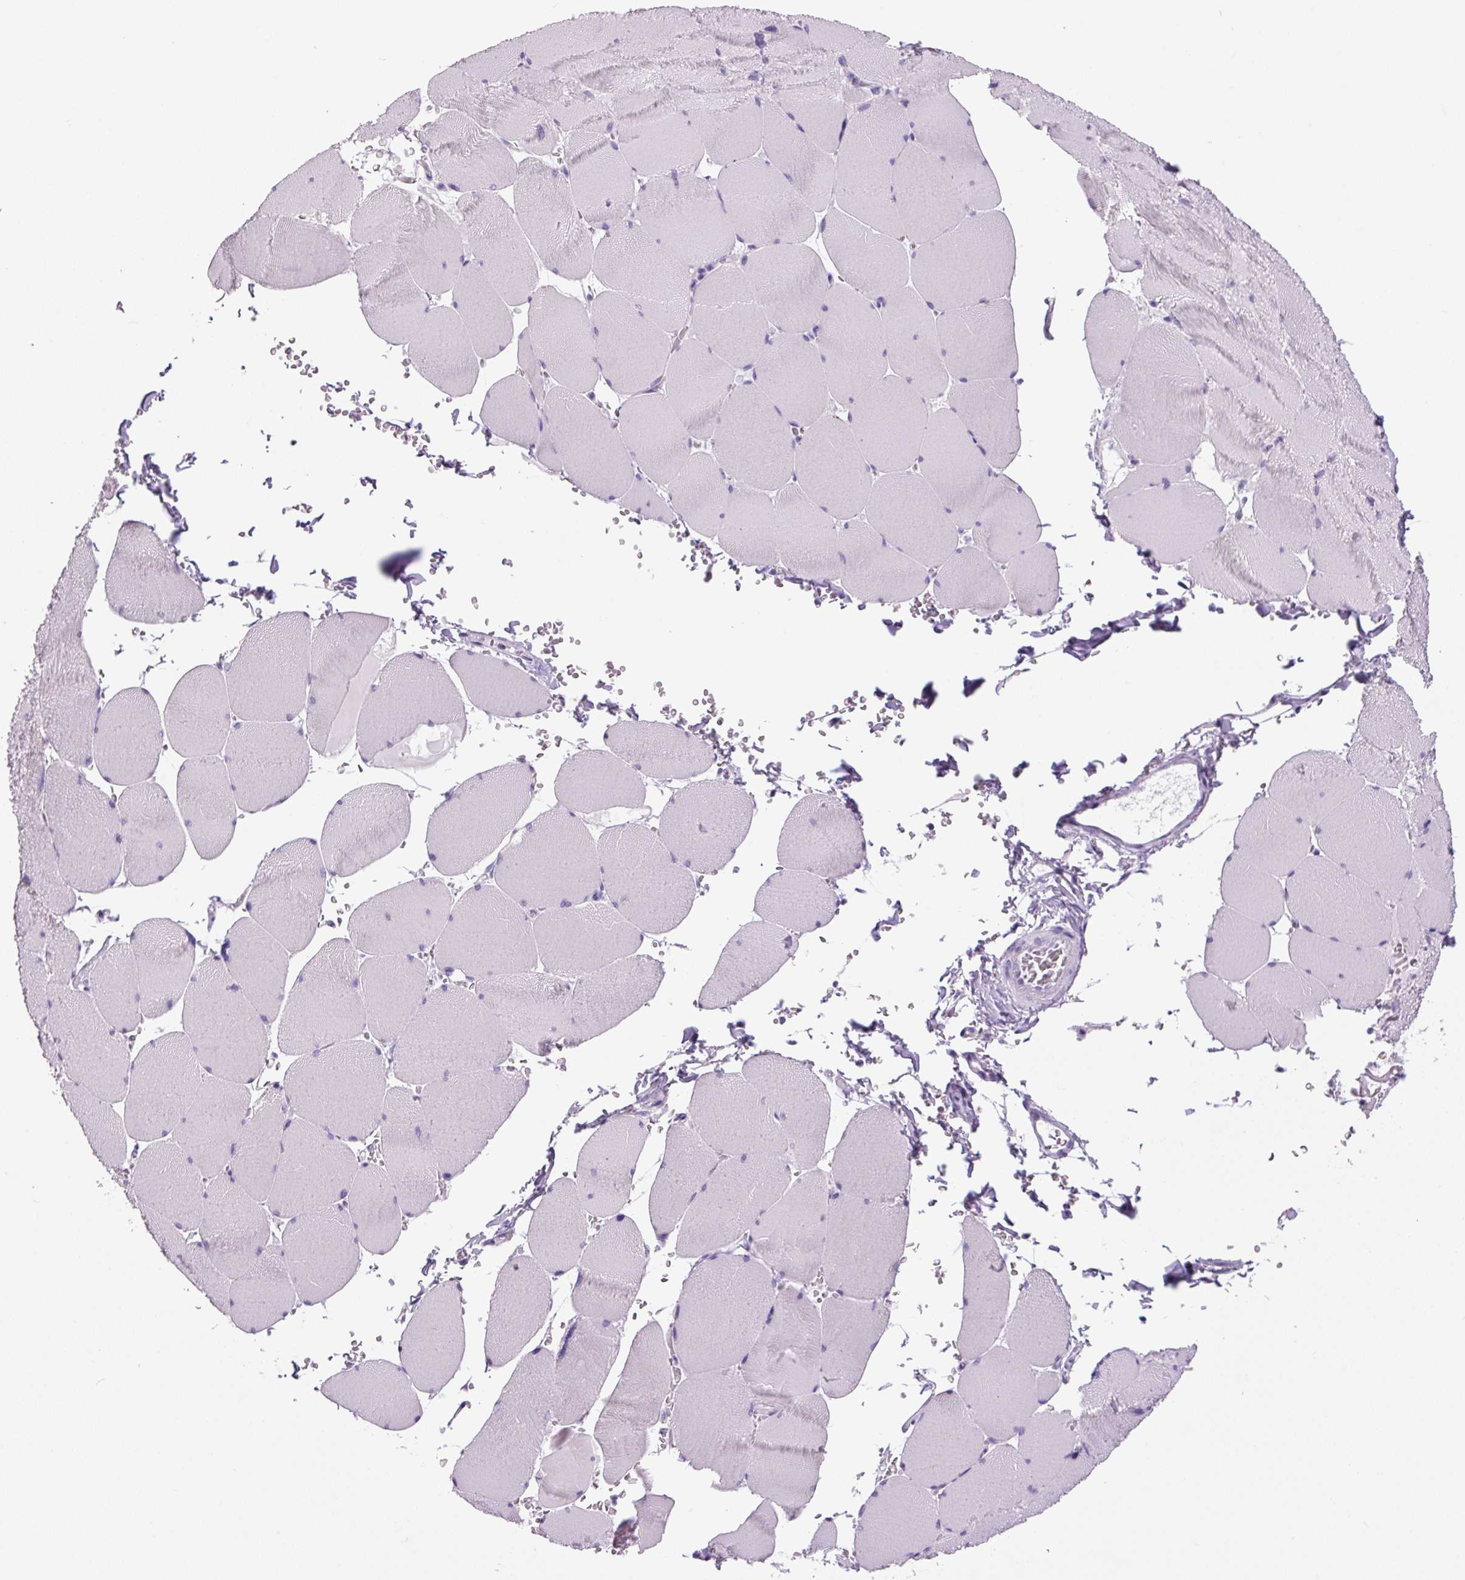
{"staining": {"intensity": "negative", "quantity": "none", "location": "none"}, "tissue": "skeletal muscle", "cell_type": "Myocytes", "image_type": "normal", "snomed": [{"axis": "morphology", "description": "Normal tissue, NOS"}, {"axis": "topography", "description": "Skeletal muscle"}, {"axis": "topography", "description": "Head-Neck"}], "caption": "Myocytes show no significant positivity in unremarkable skeletal muscle. (Stains: DAB immunohistochemistry (IHC) with hematoxylin counter stain, Microscopy: brightfield microscopy at high magnification).", "gene": "CHGA", "patient": {"sex": "male", "age": 66}}